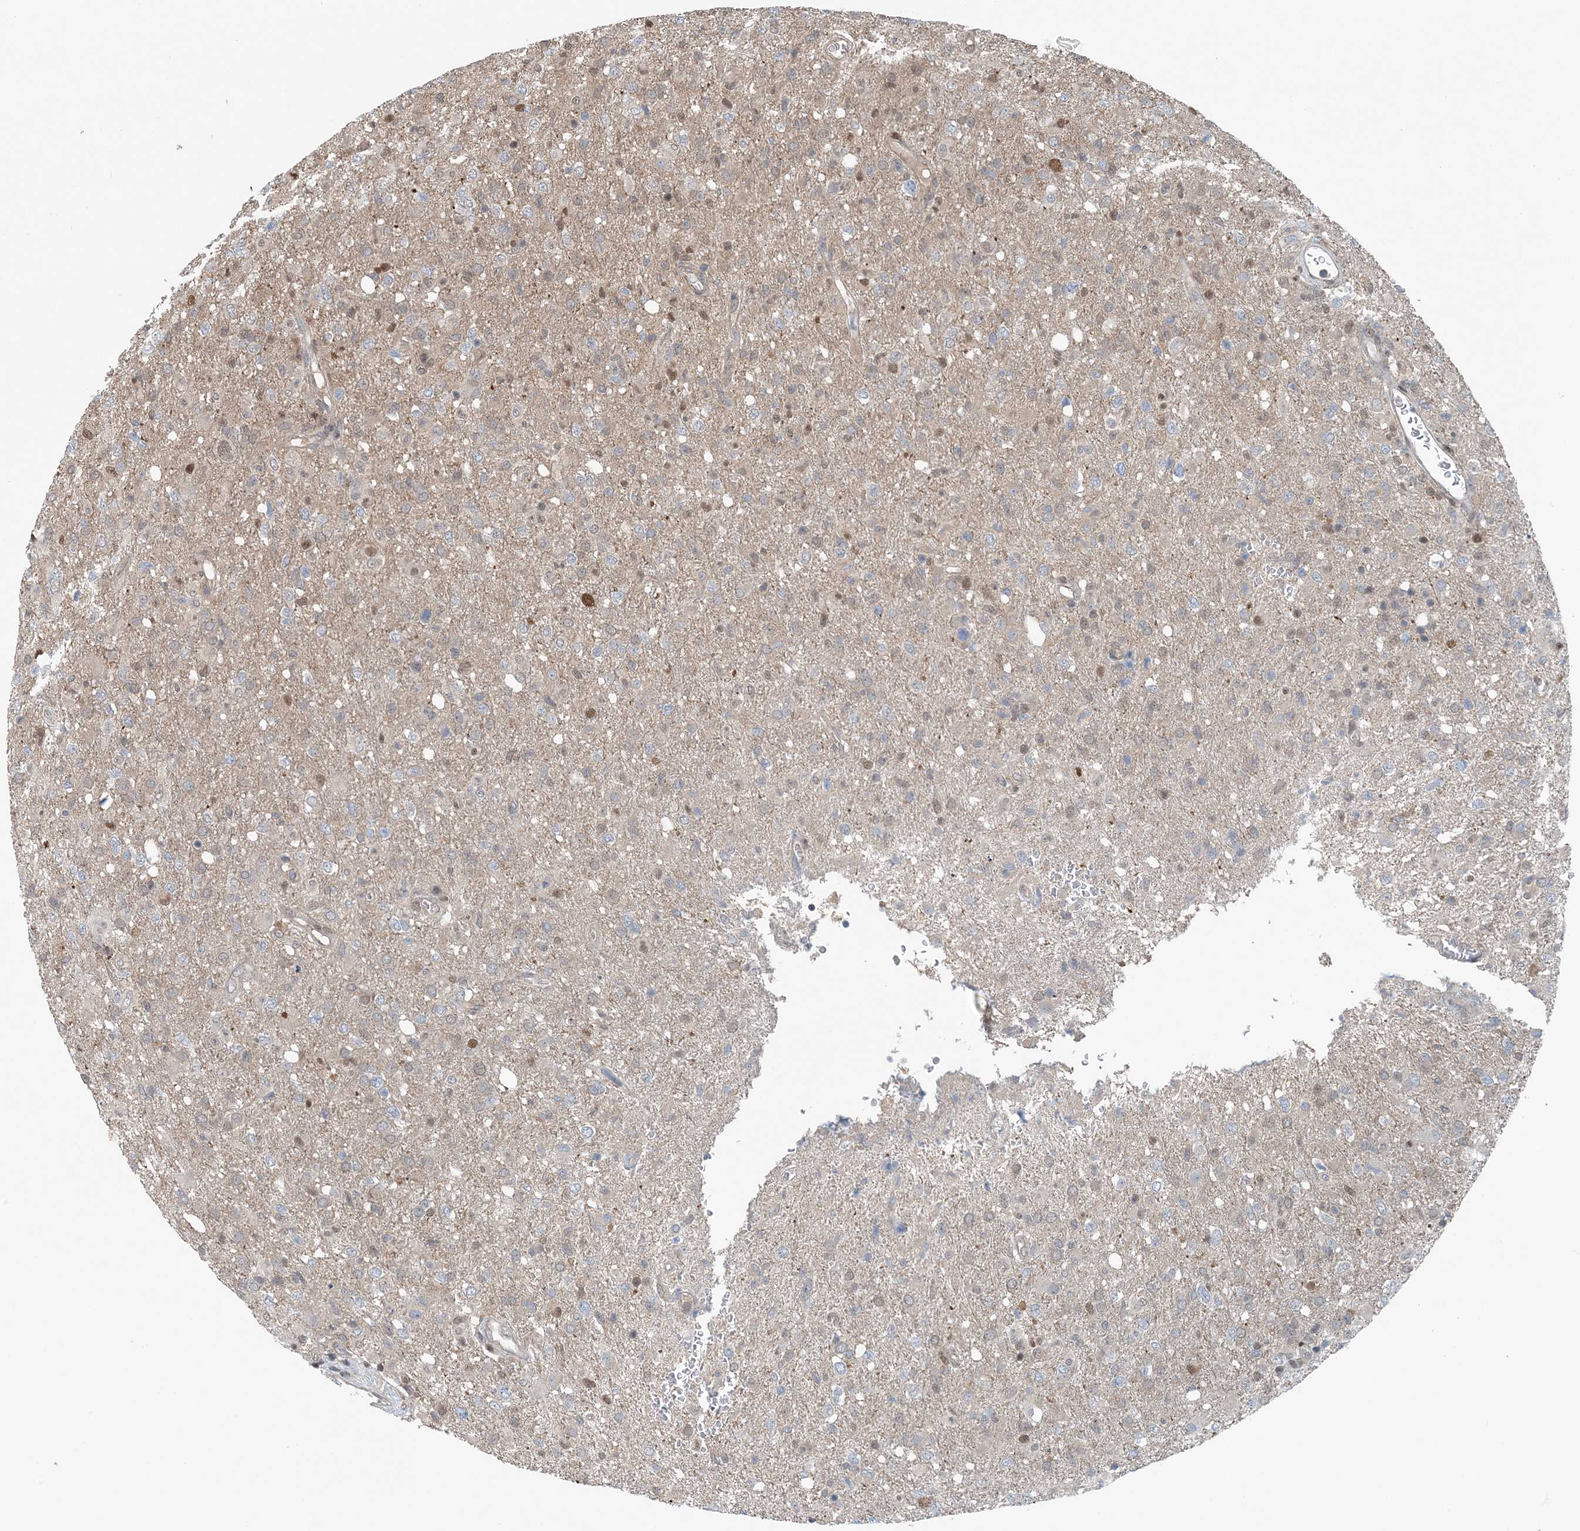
{"staining": {"intensity": "moderate", "quantity": "<25%", "location": "nuclear"}, "tissue": "glioma", "cell_type": "Tumor cells", "image_type": "cancer", "snomed": [{"axis": "morphology", "description": "Glioma, malignant, High grade"}, {"axis": "topography", "description": "Brain"}], "caption": "The image reveals a brown stain indicating the presence of a protein in the nuclear of tumor cells in malignant glioma (high-grade). (brown staining indicates protein expression, while blue staining denotes nuclei).", "gene": "HIKESHI", "patient": {"sex": "female", "age": 57}}